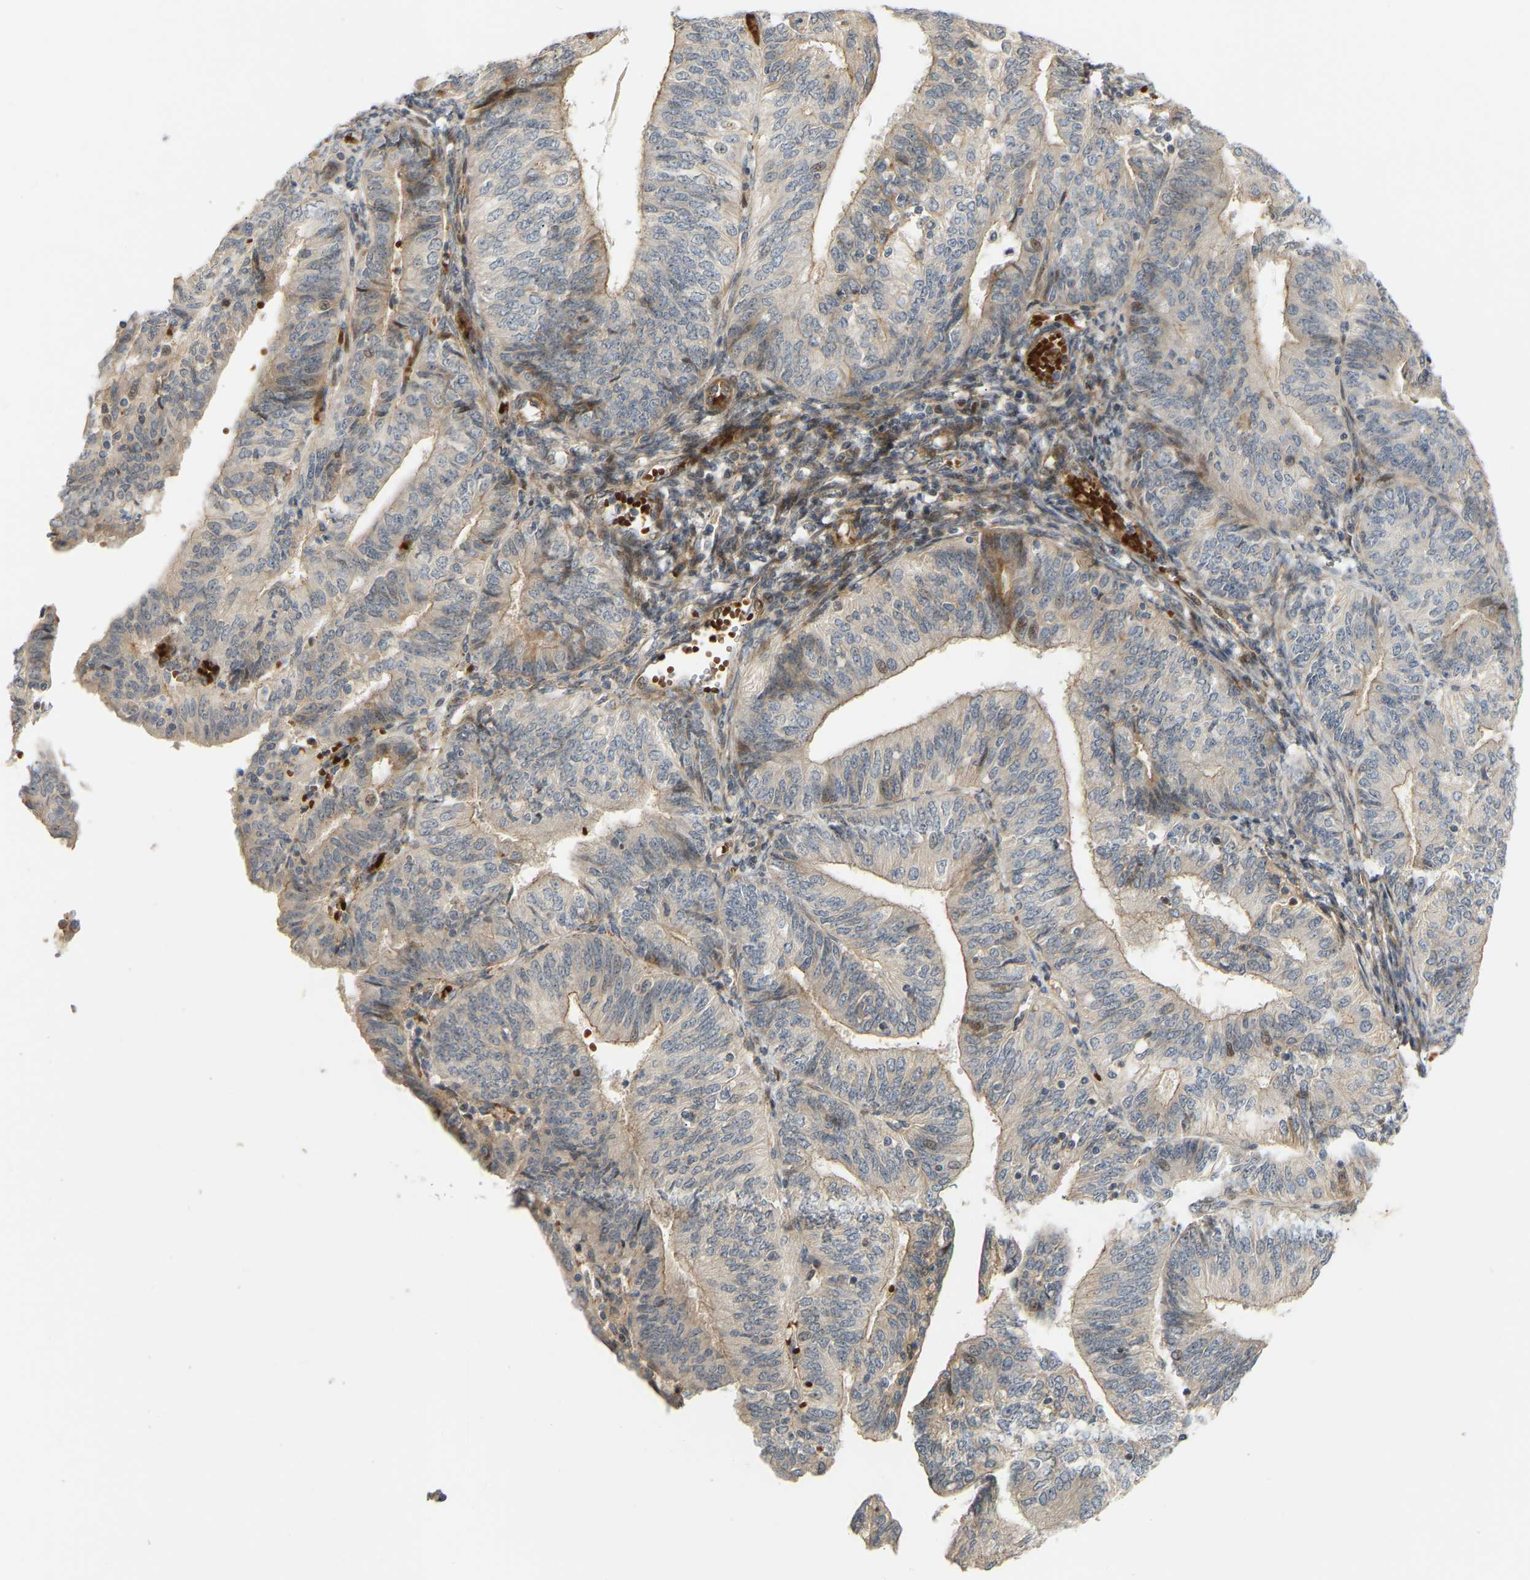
{"staining": {"intensity": "weak", "quantity": "25%-75%", "location": "cytoplasmic/membranous,nuclear"}, "tissue": "endometrial cancer", "cell_type": "Tumor cells", "image_type": "cancer", "snomed": [{"axis": "morphology", "description": "Adenocarcinoma, NOS"}, {"axis": "topography", "description": "Endometrium"}], "caption": "There is low levels of weak cytoplasmic/membranous and nuclear staining in tumor cells of adenocarcinoma (endometrial), as demonstrated by immunohistochemical staining (brown color).", "gene": "POGLUT2", "patient": {"sex": "female", "age": 58}}